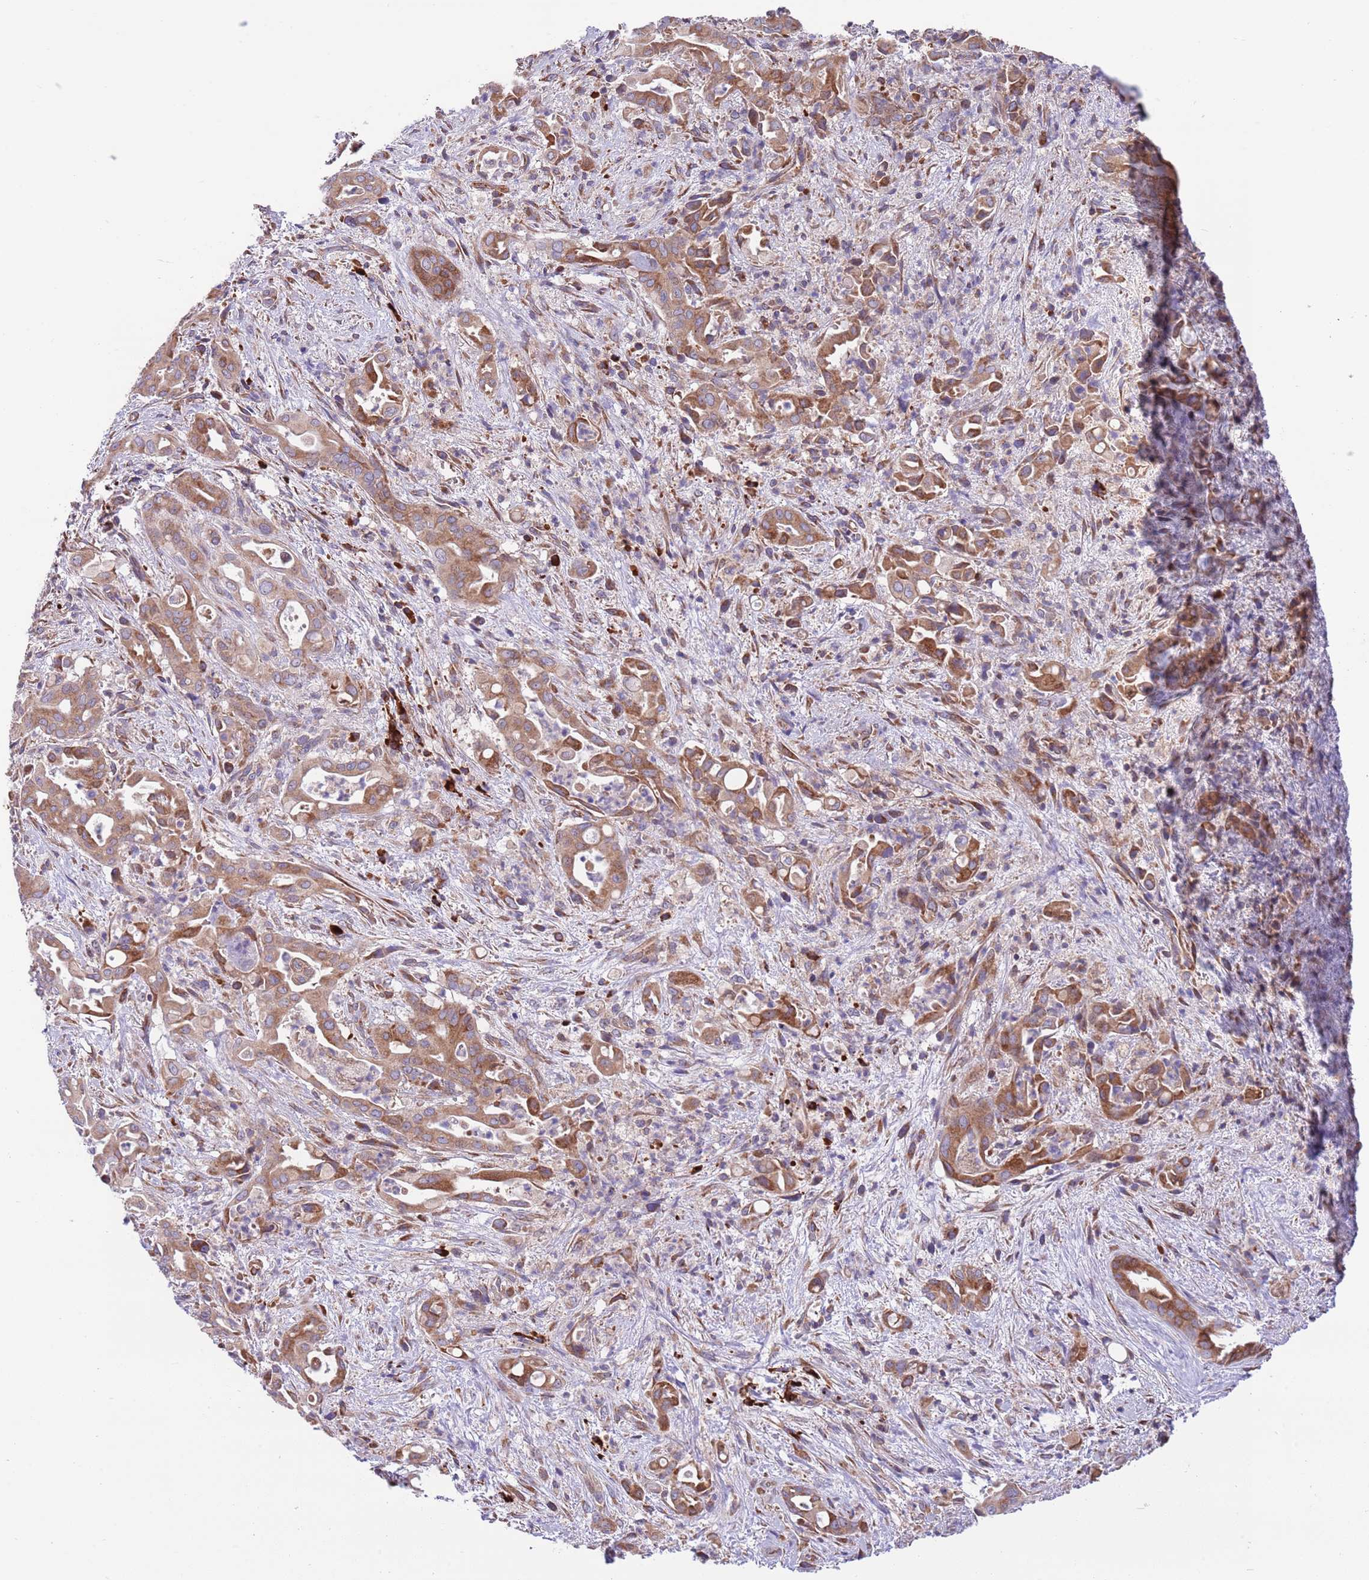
{"staining": {"intensity": "moderate", "quantity": ">75%", "location": "cytoplasmic/membranous"}, "tissue": "liver cancer", "cell_type": "Tumor cells", "image_type": "cancer", "snomed": [{"axis": "morphology", "description": "Cholangiocarcinoma"}, {"axis": "topography", "description": "Liver"}], "caption": "Liver cancer stained with a brown dye shows moderate cytoplasmic/membranous positive positivity in about >75% of tumor cells.", "gene": "DAND5", "patient": {"sex": "female", "age": 68}}